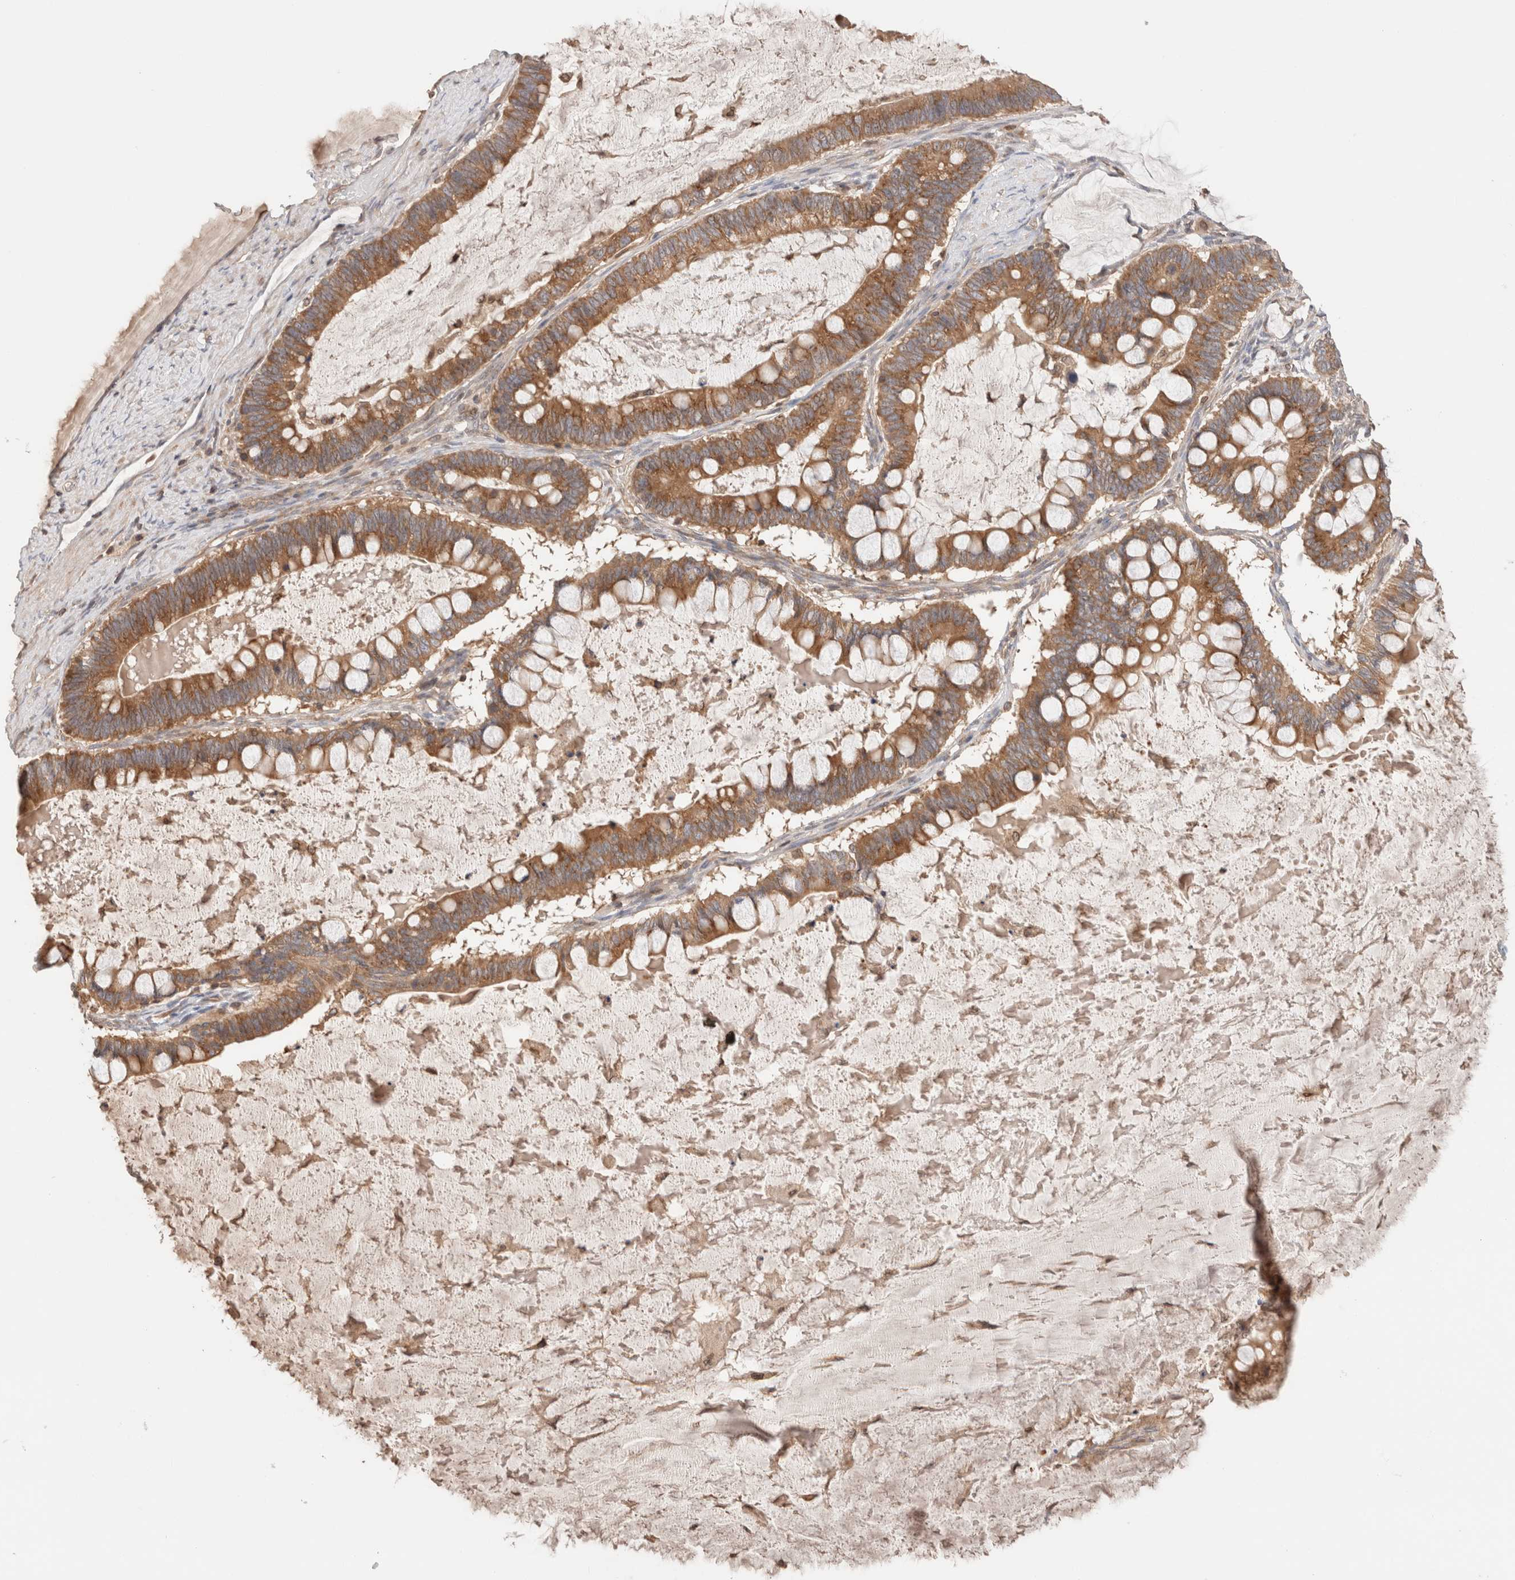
{"staining": {"intensity": "moderate", "quantity": ">75%", "location": "cytoplasmic/membranous"}, "tissue": "ovarian cancer", "cell_type": "Tumor cells", "image_type": "cancer", "snomed": [{"axis": "morphology", "description": "Cystadenocarcinoma, mucinous, NOS"}, {"axis": "topography", "description": "Ovary"}], "caption": "Moderate cytoplasmic/membranous expression is identified in approximately >75% of tumor cells in ovarian cancer.", "gene": "SIKE1", "patient": {"sex": "female", "age": 61}}